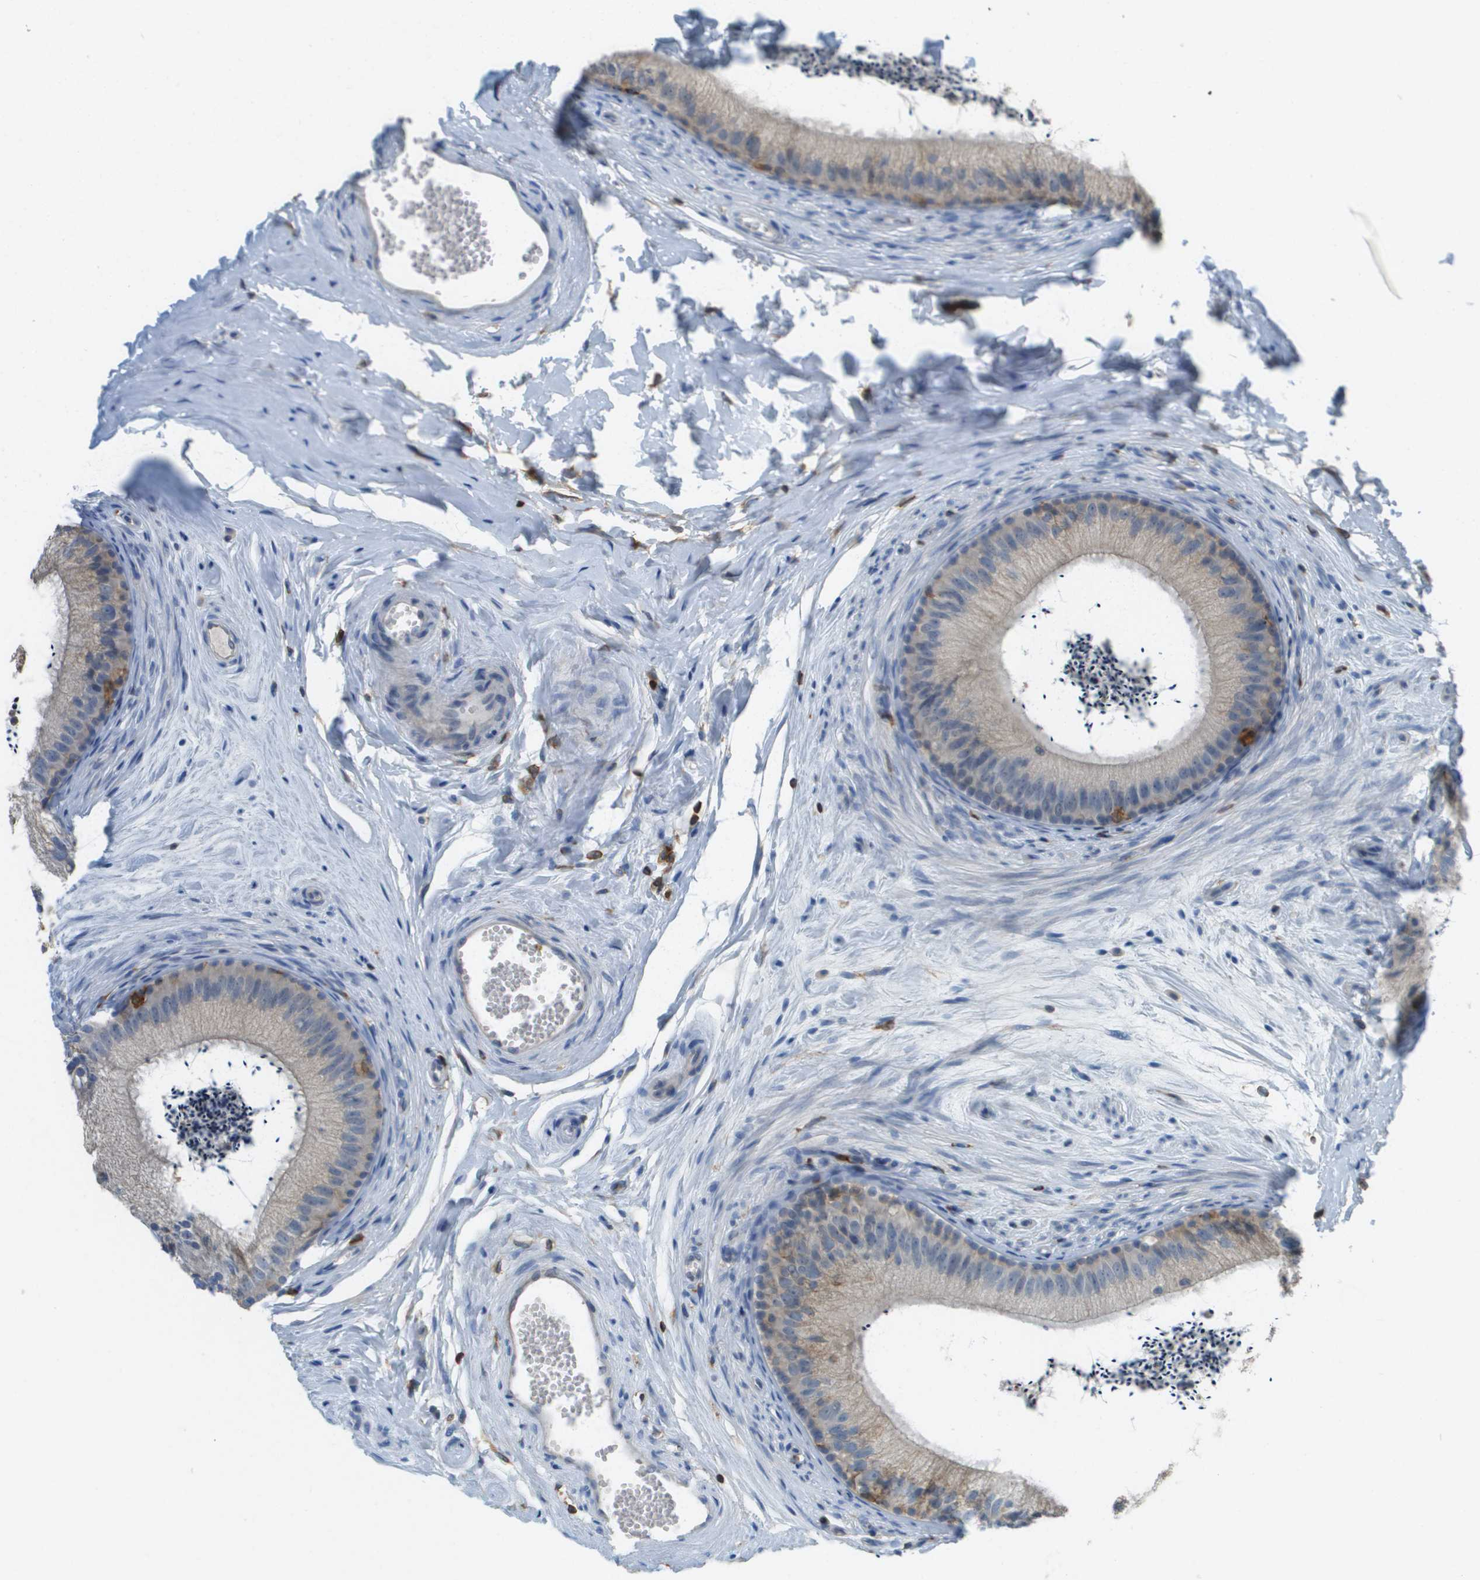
{"staining": {"intensity": "moderate", "quantity": "<25%", "location": "cytoplasmic/membranous"}, "tissue": "epididymis", "cell_type": "Glandular cells", "image_type": "normal", "snomed": [{"axis": "morphology", "description": "Normal tissue, NOS"}, {"axis": "topography", "description": "Epididymis"}], "caption": "Immunohistochemistry (IHC) micrograph of unremarkable epididymis: epididymis stained using IHC demonstrates low levels of moderate protein expression localized specifically in the cytoplasmic/membranous of glandular cells, appearing as a cytoplasmic/membranous brown color.", "gene": "APBB1IP", "patient": {"sex": "male", "age": 56}}